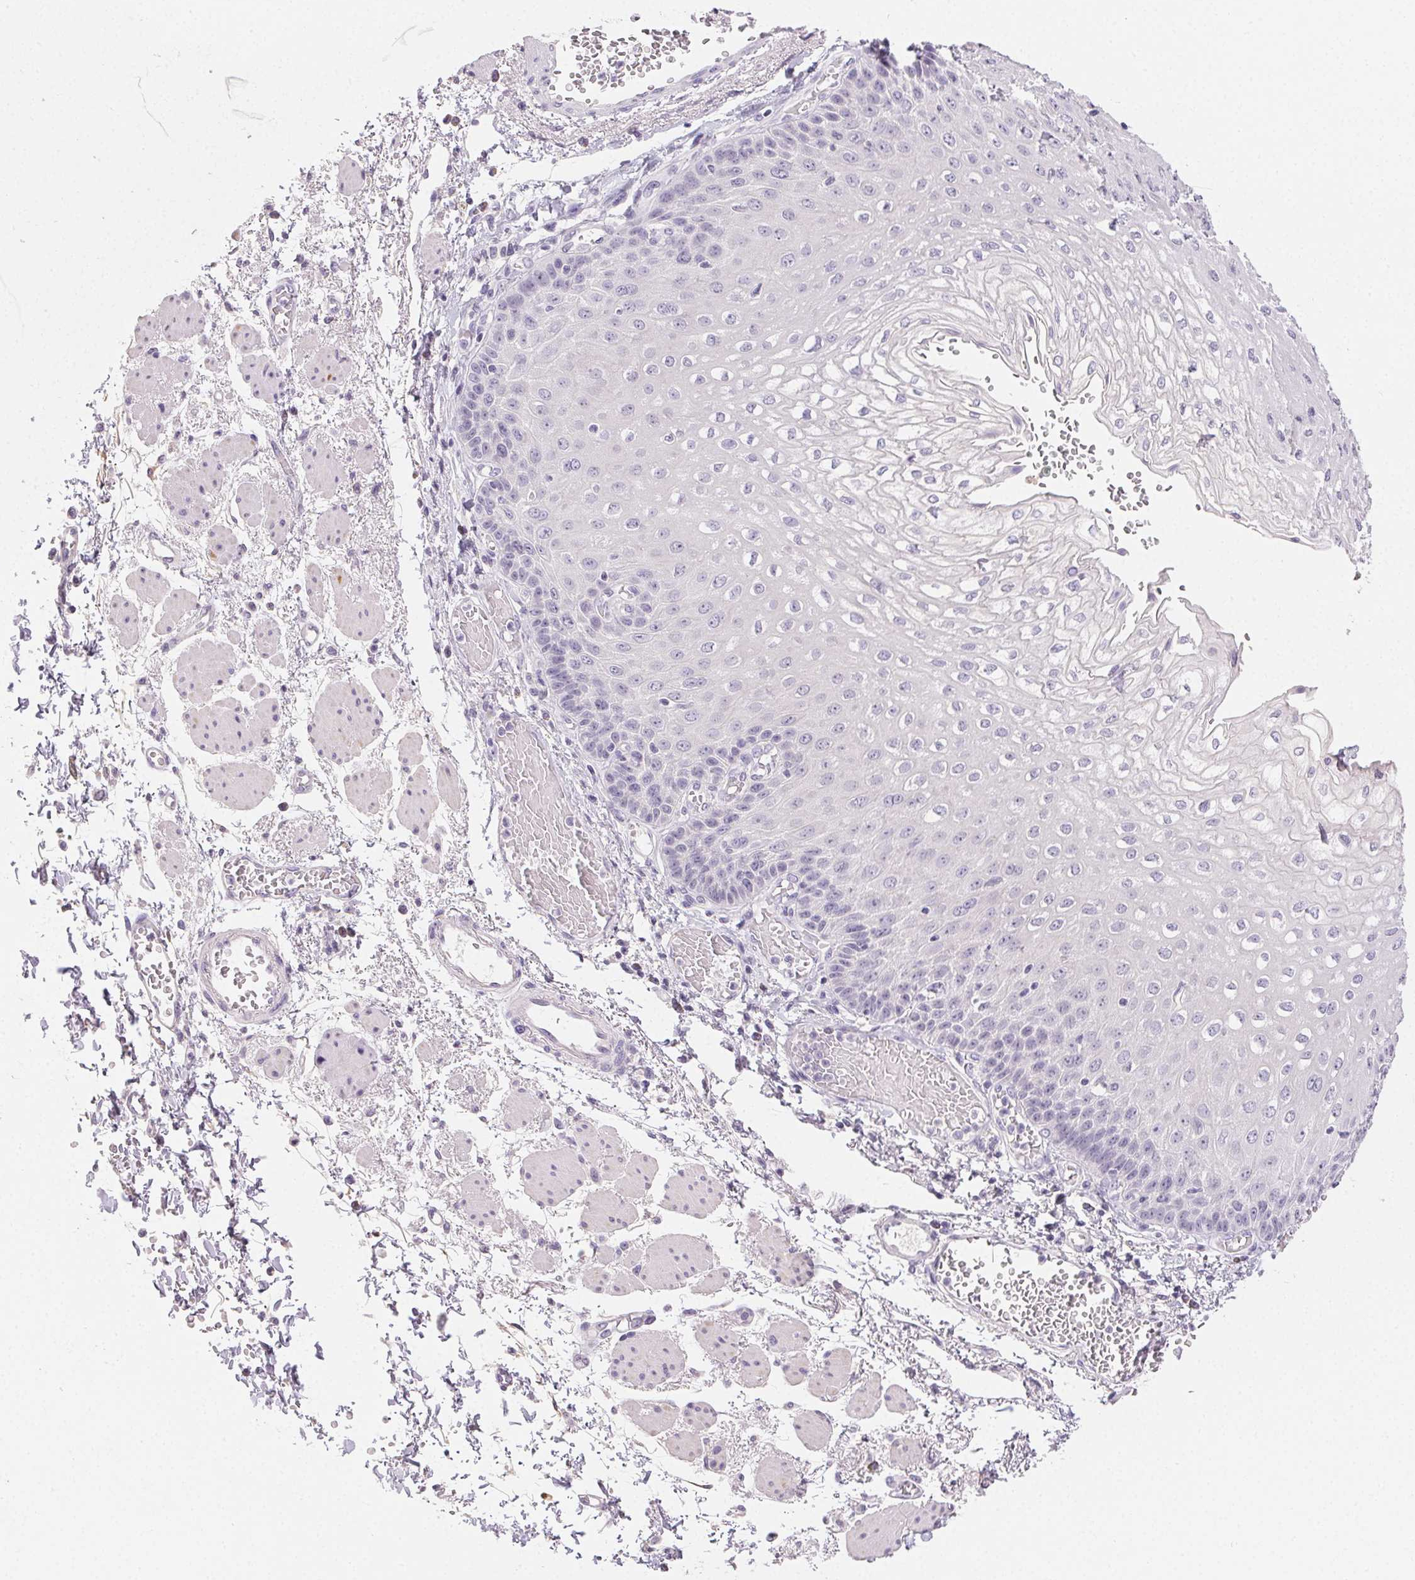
{"staining": {"intensity": "negative", "quantity": "none", "location": "none"}, "tissue": "esophagus", "cell_type": "Squamous epithelial cells", "image_type": "normal", "snomed": [{"axis": "morphology", "description": "Normal tissue, NOS"}, {"axis": "morphology", "description": "Adenocarcinoma, NOS"}, {"axis": "topography", "description": "Esophagus"}], "caption": "IHC micrograph of unremarkable esophagus stained for a protein (brown), which shows no staining in squamous epithelial cells.", "gene": "MIOX", "patient": {"sex": "male", "age": 81}}